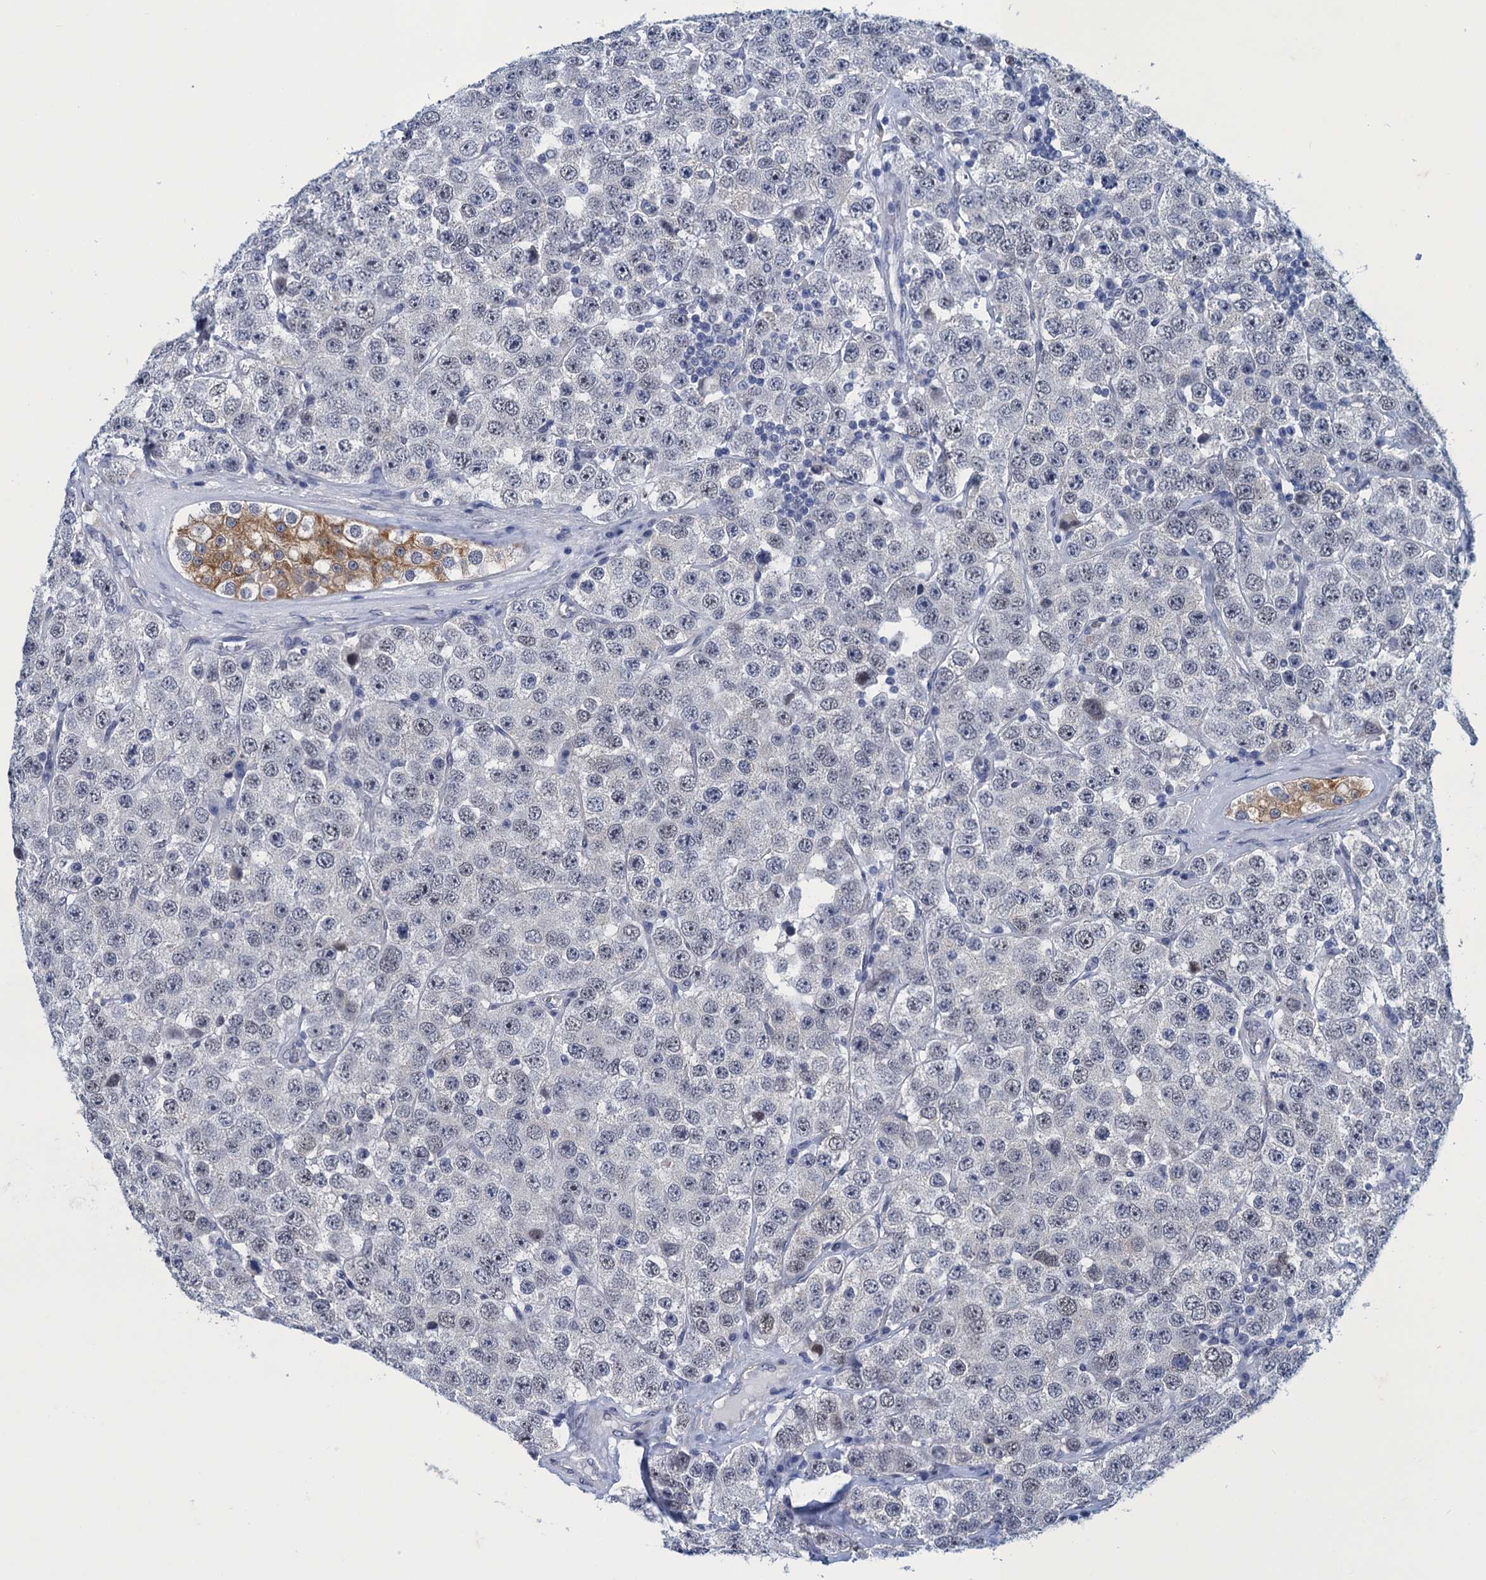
{"staining": {"intensity": "negative", "quantity": "none", "location": "none"}, "tissue": "testis cancer", "cell_type": "Tumor cells", "image_type": "cancer", "snomed": [{"axis": "morphology", "description": "Seminoma, NOS"}, {"axis": "topography", "description": "Testis"}], "caption": "Human testis cancer stained for a protein using IHC exhibits no positivity in tumor cells.", "gene": "GINS3", "patient": {"sex": "male", "age": 28}}